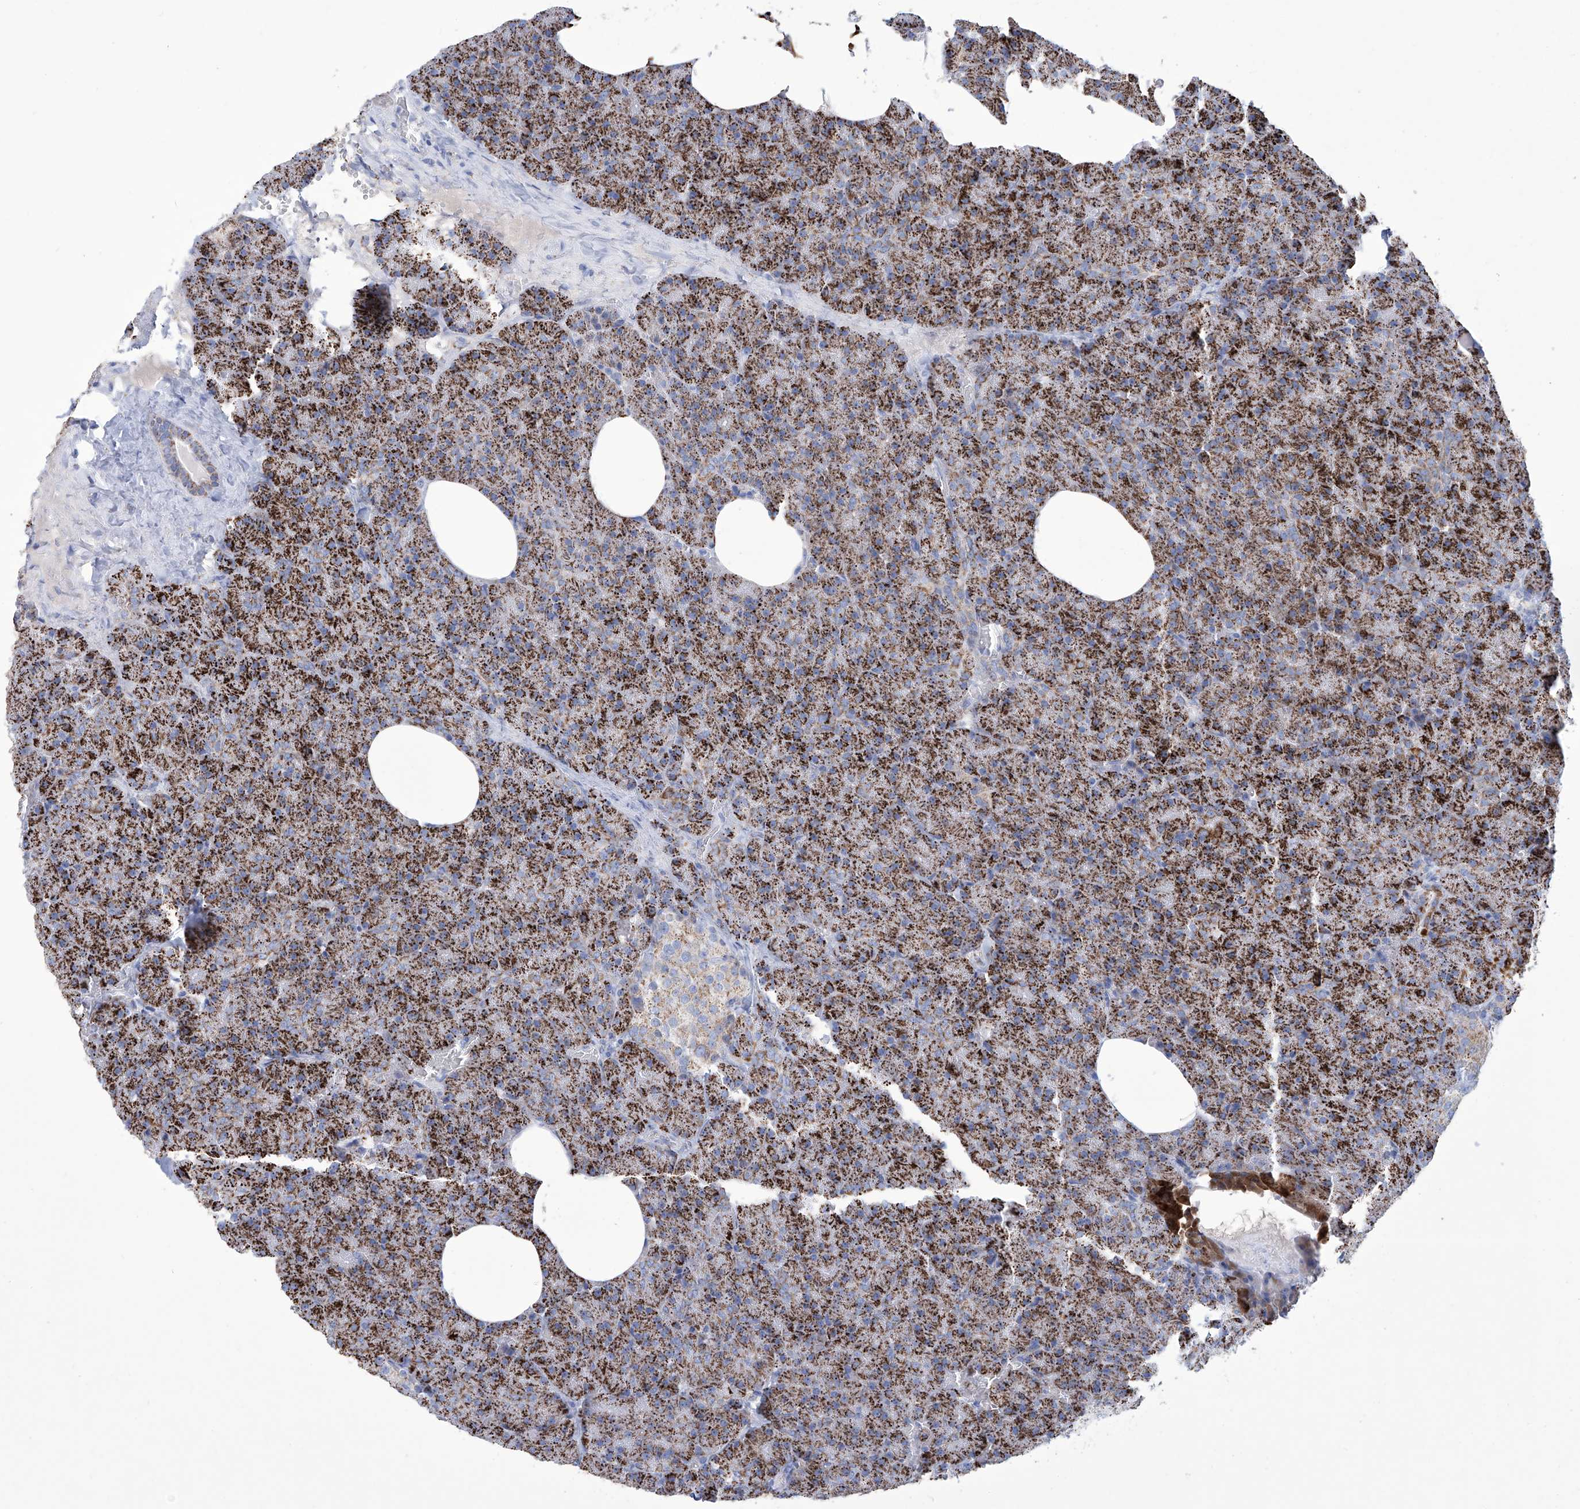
{"staining": {"intensity": "strong", "quantity": ">75%", "location": "cytoplasmic/membranous"}, "tissue": "pancreas", "cell_type": "Exocrine glandular cells", "image_type": "normal", "snomed": [{"axis": "morphology", "description": "Normal tissue, NOS"}, {"axis": "morphology", "description": "Carcinoid, malignant, NOS"}, {"axis": "topography", "description": "Pancreas"}], "caption": "An image showing strong cytoplasmic/membranous positivity in about >75% of exocrine glandular cells in normal pancreas, as visualized by brown immunohistochemical staining.", "gene": "ALDH6A1", "patient": {"sex": "female", "age": 35}}